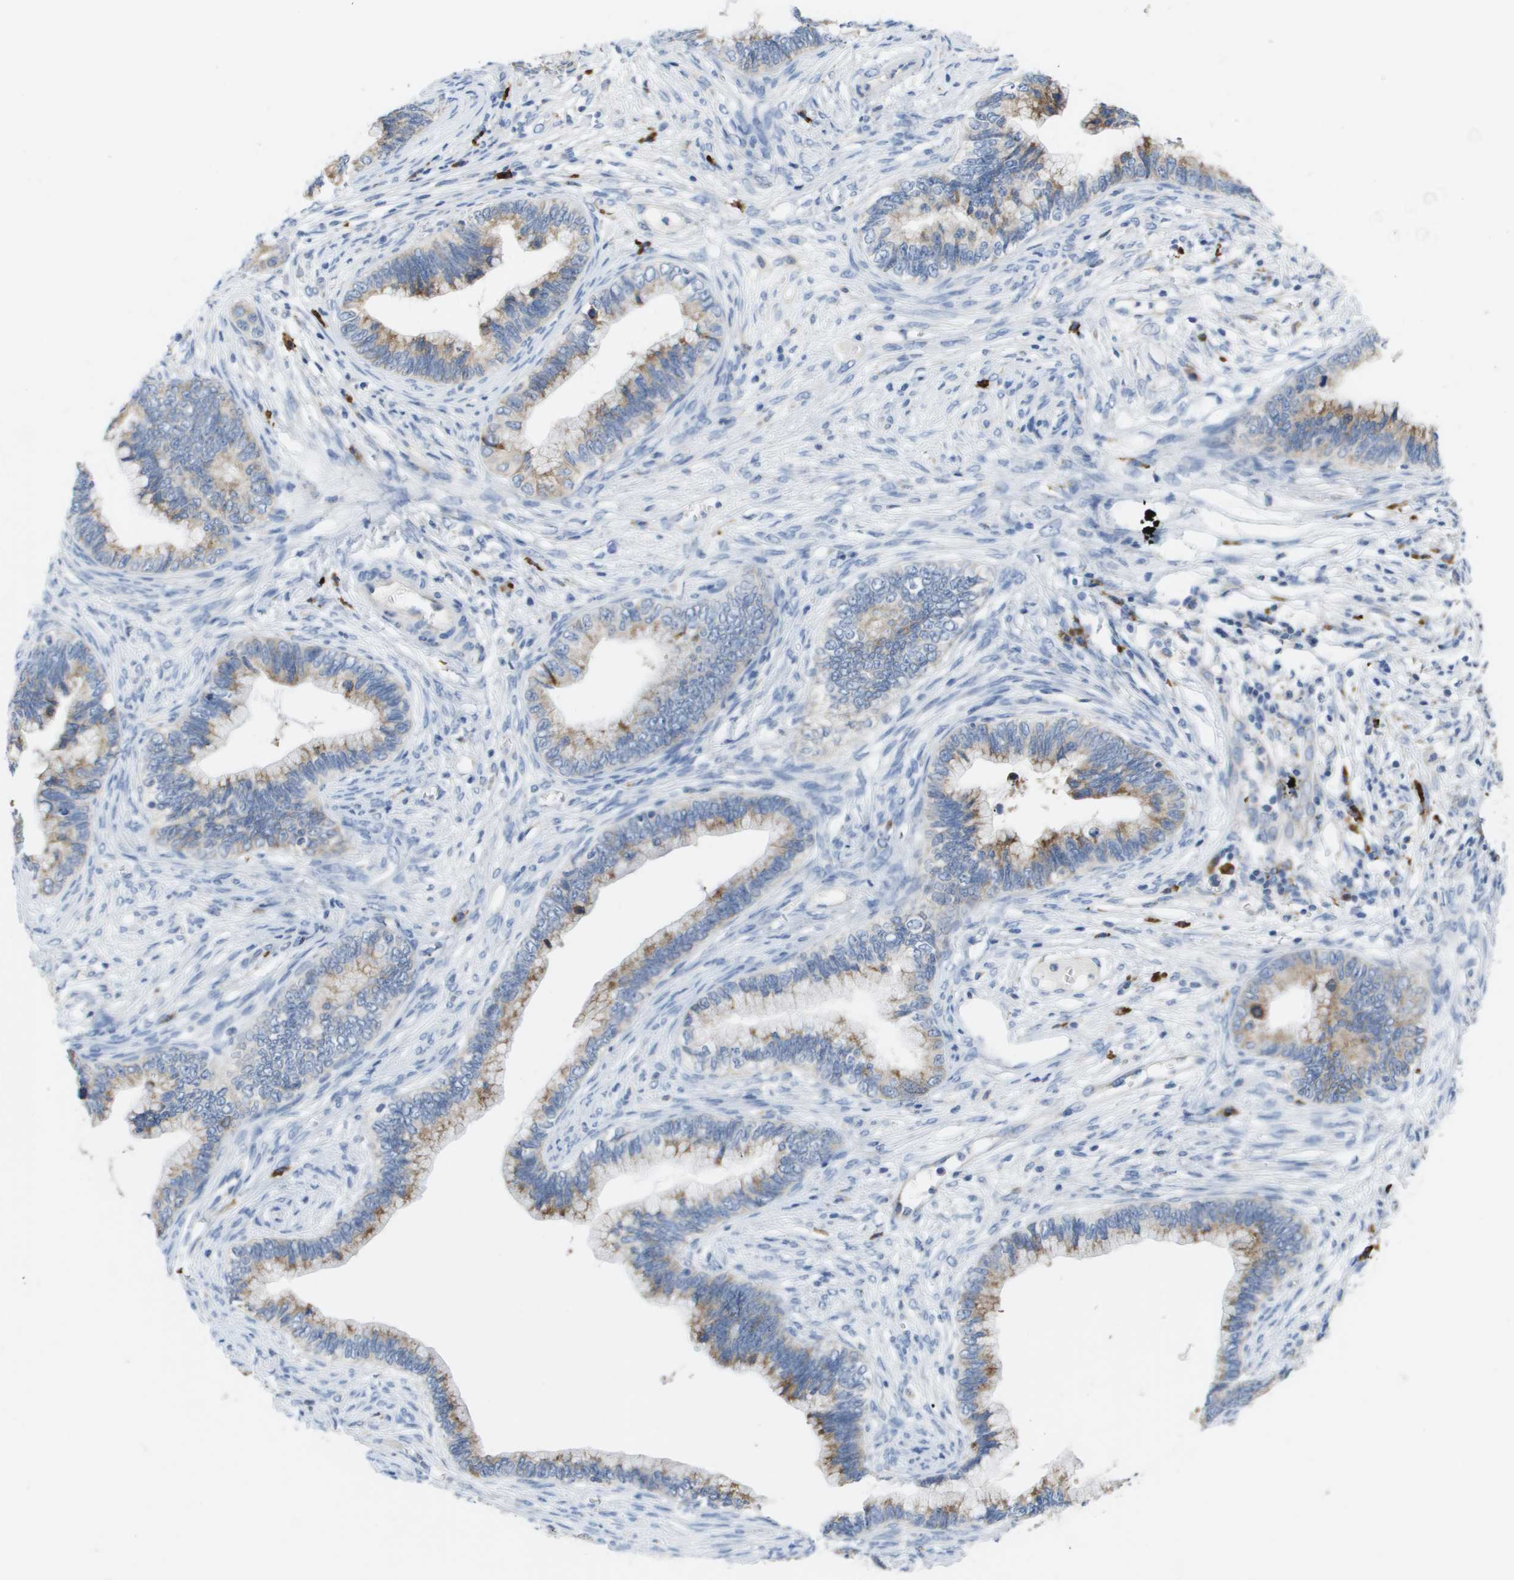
{"staining": {"intensity": "moderate", "quantity": "25%-75%", "location": "cytoplasmic/membranous"}, "tissue": "cervical cancer", "cell_type": "Tumor cells", "image_type": "cancer", "snomed": [{"axis": "morphology", "description": "Adenocarcinoma, NOS"}, {"axis": "topography", "description": "Cervix"}], "caption": "Protein staining displays moderate cytoplasmic/membranous positivity in about 25%-75% of tumor cells in cervical cancer.", "gene": "CD3G", "patient": {"sex": "female", "age": 44}}